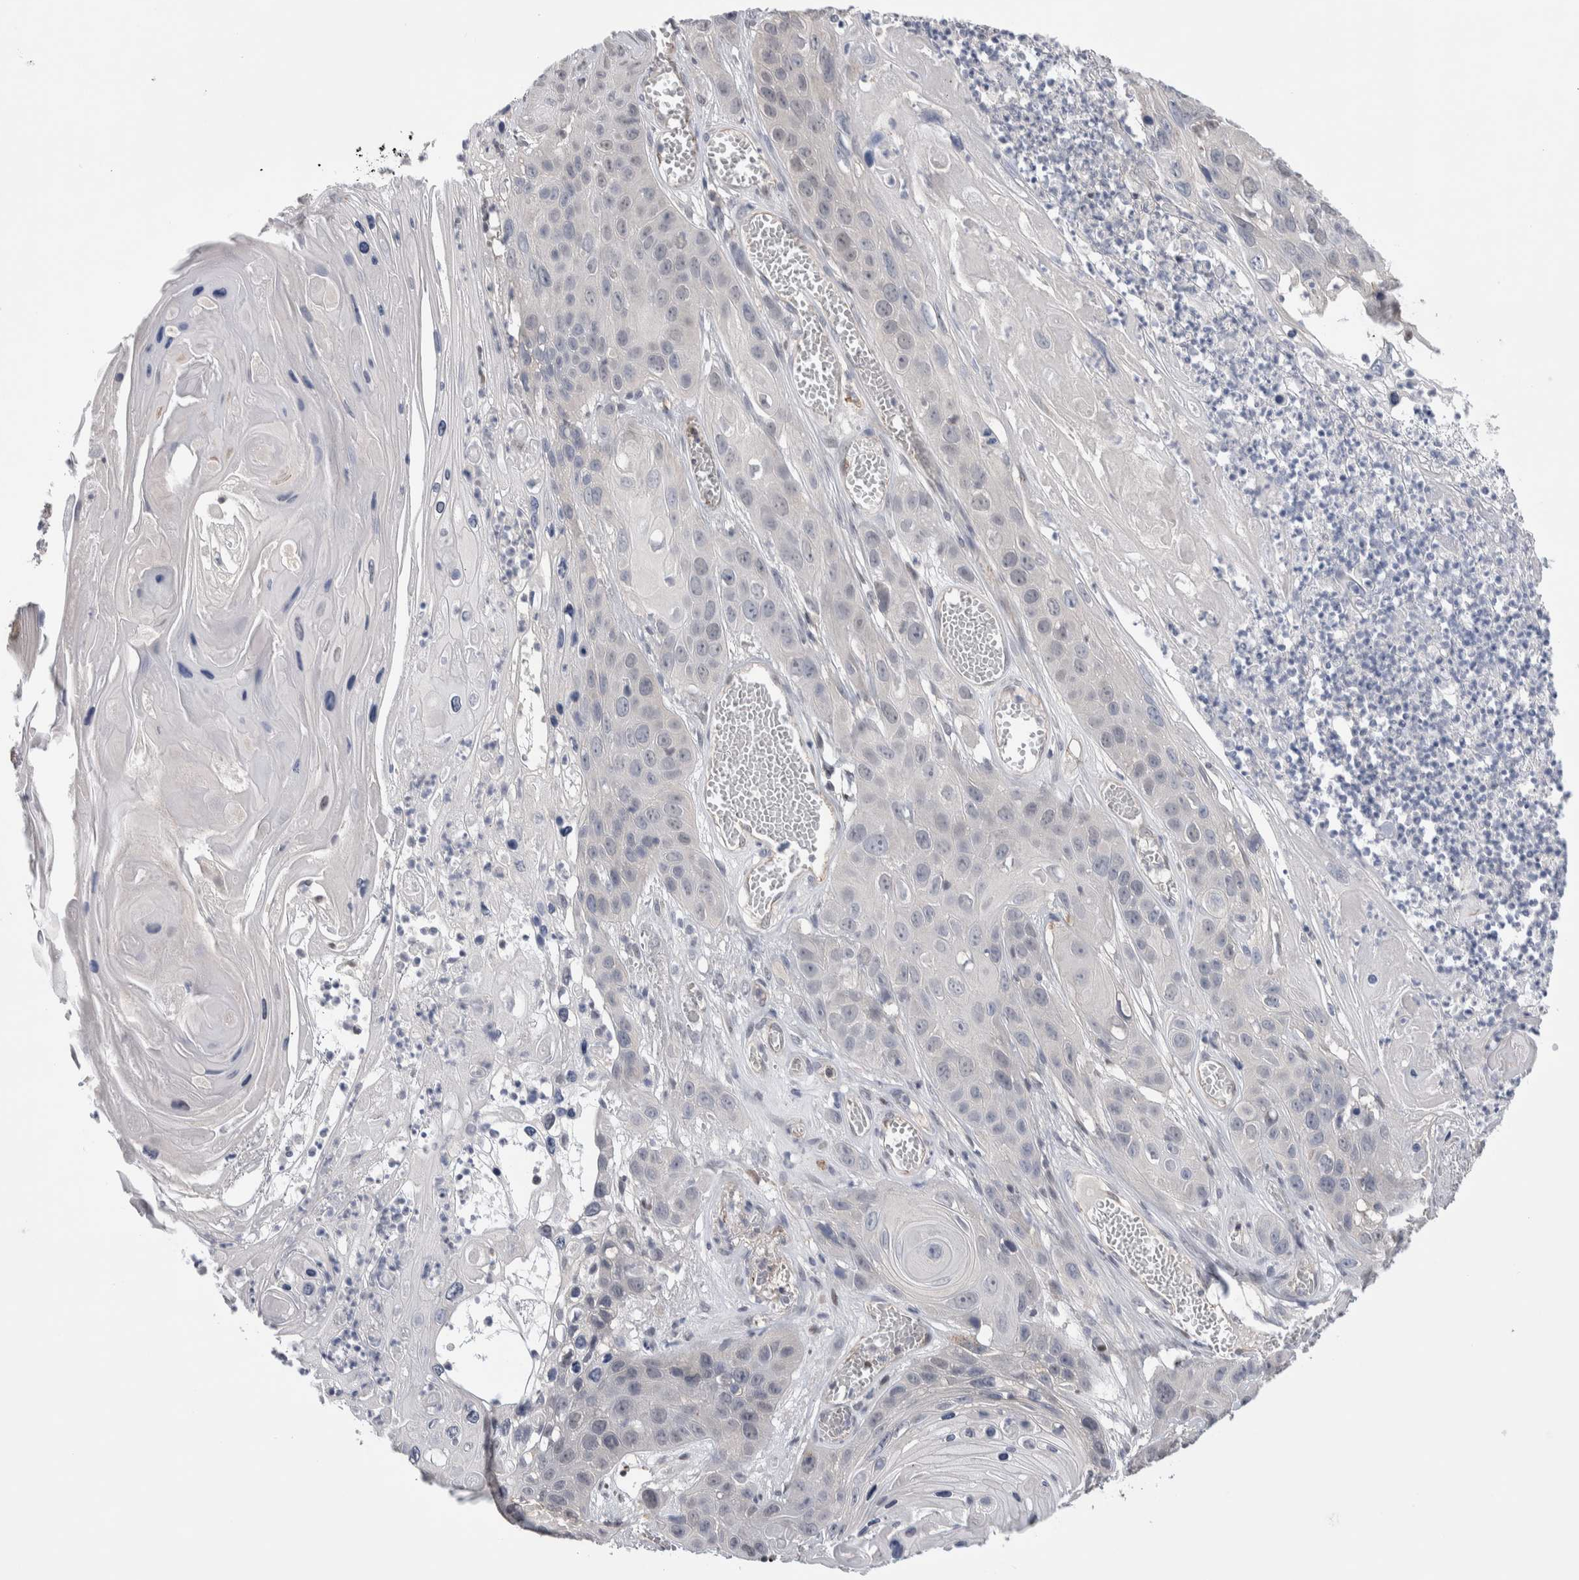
{"staining": {"intensity": "negative", "quantity": "none", "location": "none"}, "tissue": "skin cancer", "cell_type": "Tumor cells", "image_type": "cancer", "snomed": [{"axis": "morphology", "description": "Squamous cell carcinoma, NOS"}, {"axis": "topography", "description": "Skin"}], "caption": "Immunohistochemistry (IHC) photomicrograph of human skin cancer stained for a protein (brown), which displays no staining in tumor cells.", "gene": "ZBTB49", "patient": {"sex": "male", "age": 55}}